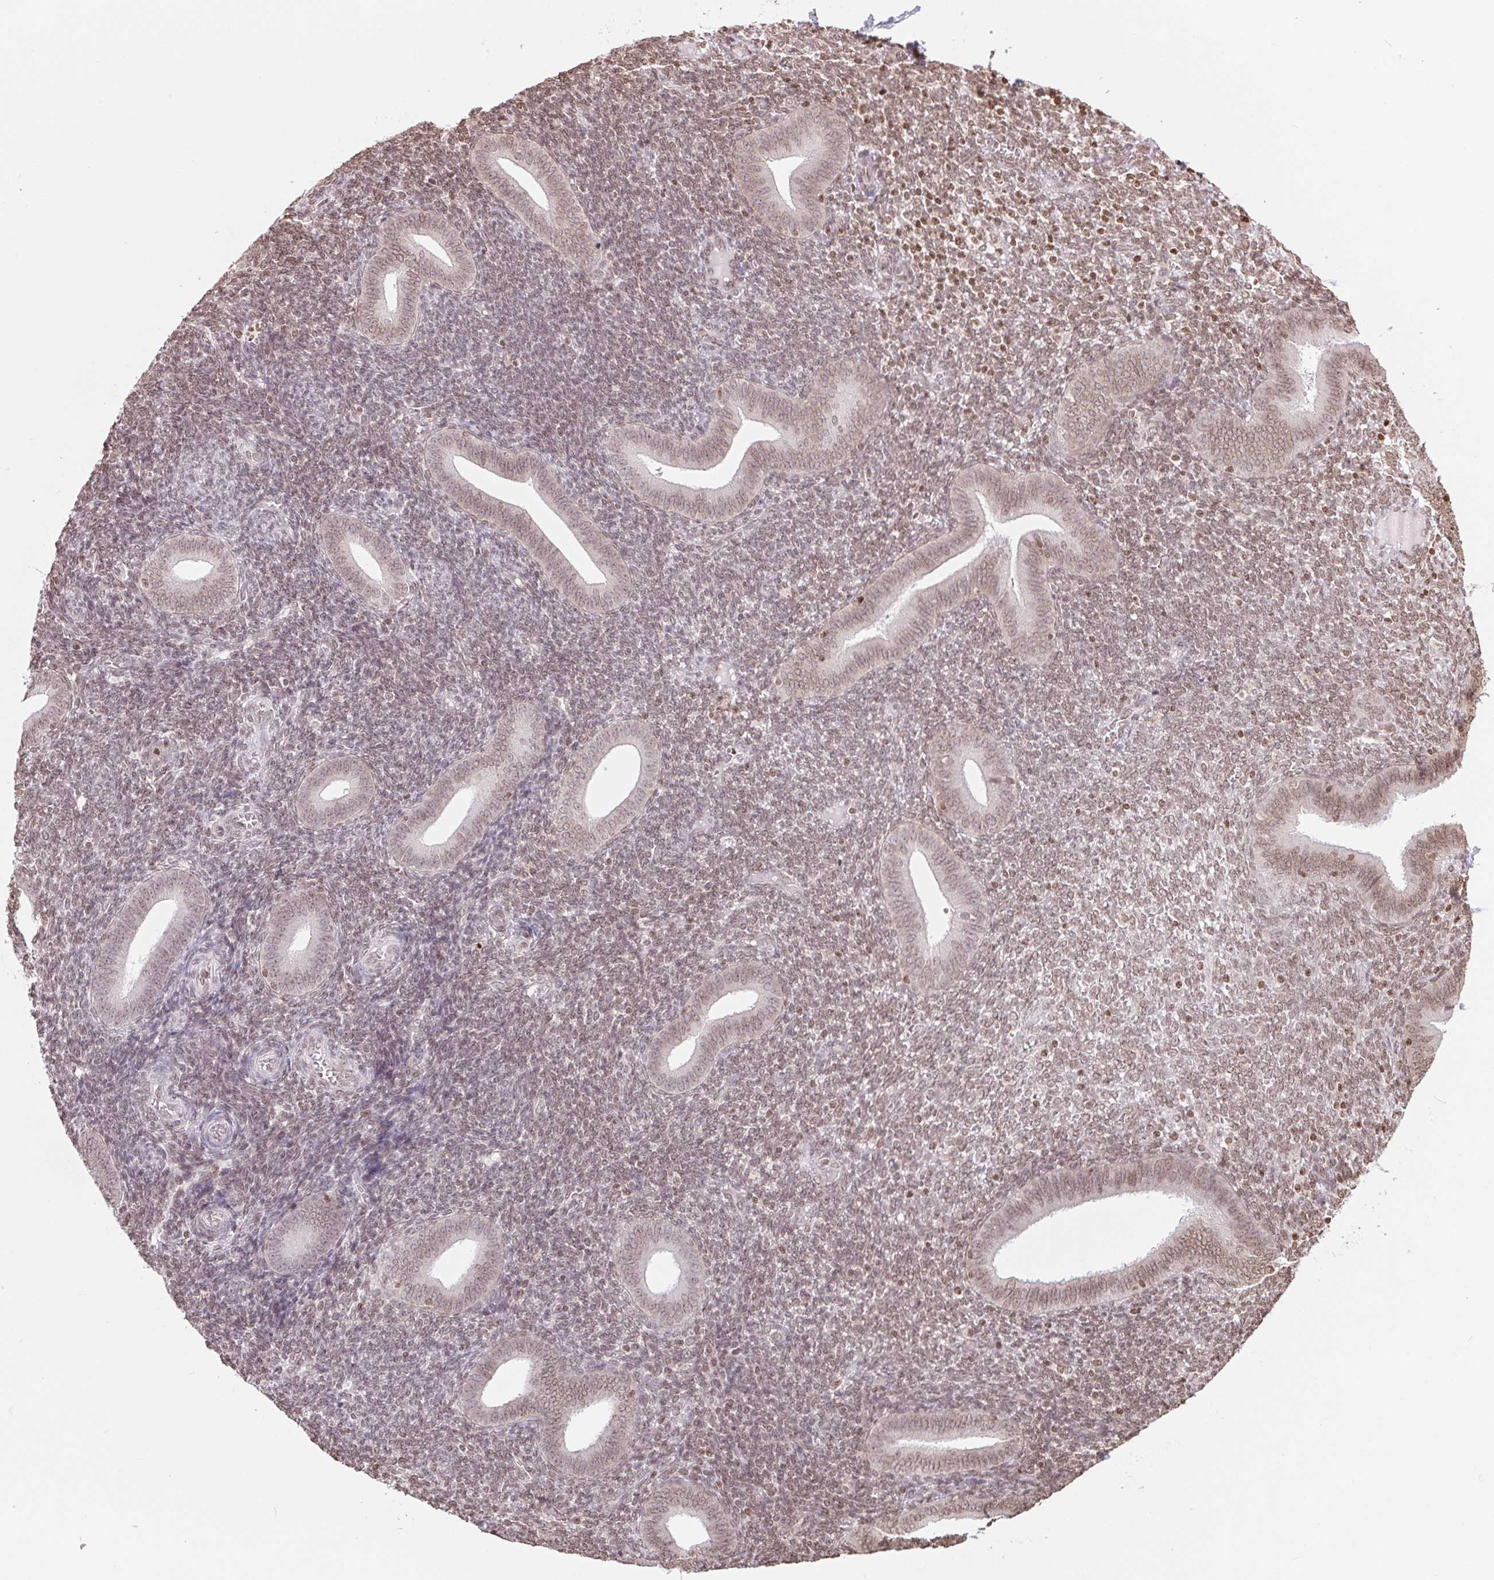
{"staining": {"intensity": "weak", "quantity": ">75%", "location": "nuclear"}, "tissue": "endometrium", "cell_type": "Cells in endometrial stroma", "image_type": "normal", "snomed": [{"axis": "morphology", "description": "Normal tissue, NOS"}, {"axis": "topography", "description": "Endometrium"}], "caption": "A brown stain shows weak nuclear positivity of a protein in cells in endometrial stroma of benign endometrium.", "gene": "SMIM12", "patient": {"sex": "female", "age": 25}}